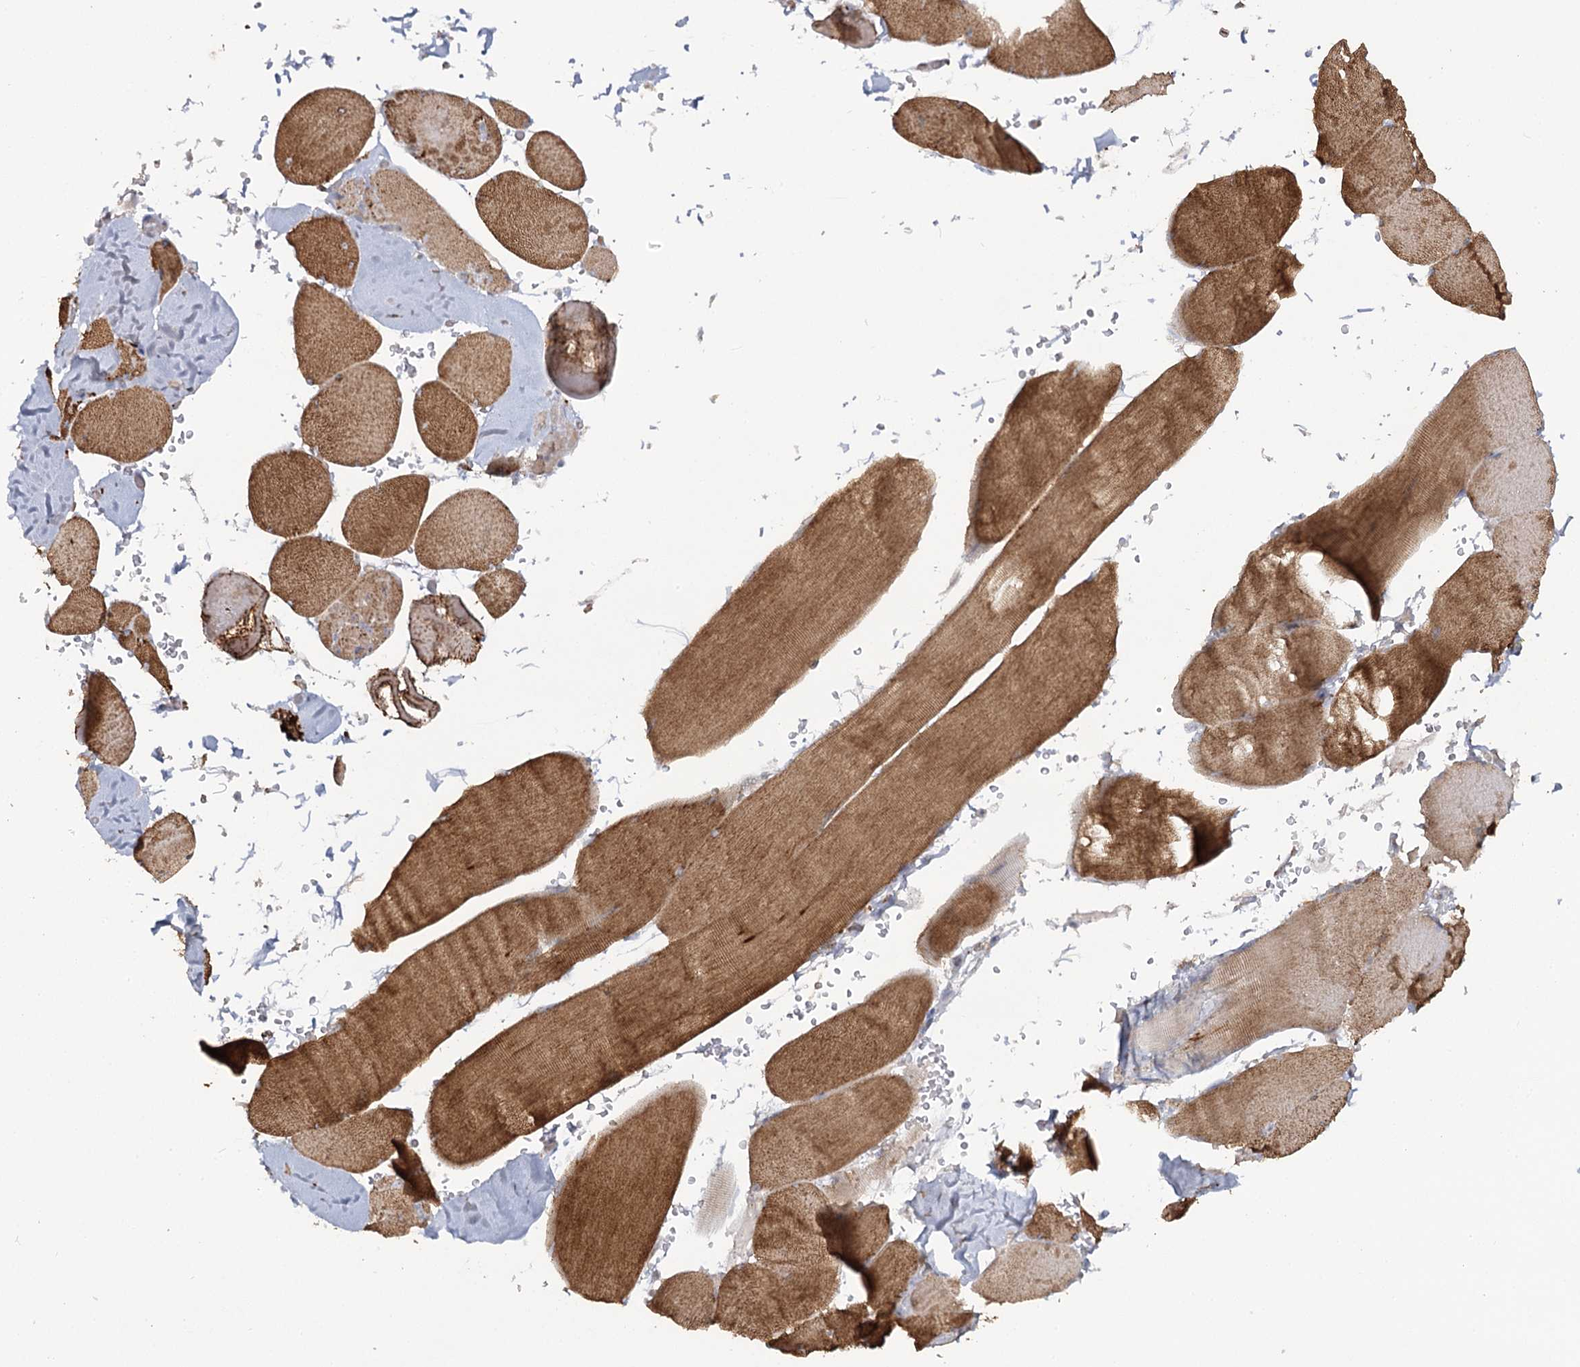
{"staining": {"intensity": "moderate", "quantity": ">75%", "location": "cytoplasmic/membranous"}, "tissue": "skeletal muscle", "cell_type": "Myocytes", "image_type": "normal", "snomed": [{"axis": "morphology", "description": "Normal tissue, NOS"}, {"axis": "topography", "description": "Skeletal muscle"}, {"axis": "topography", "description": "Head-Neck"}], "caption": "Myocytes reveal medium levels of moderate cytoplasmic/membranous expression in about >75% of cells in normal skeletal muscle.", "gene": "ANGPTL5", "patient": {"sex": "male", "age": 66}}